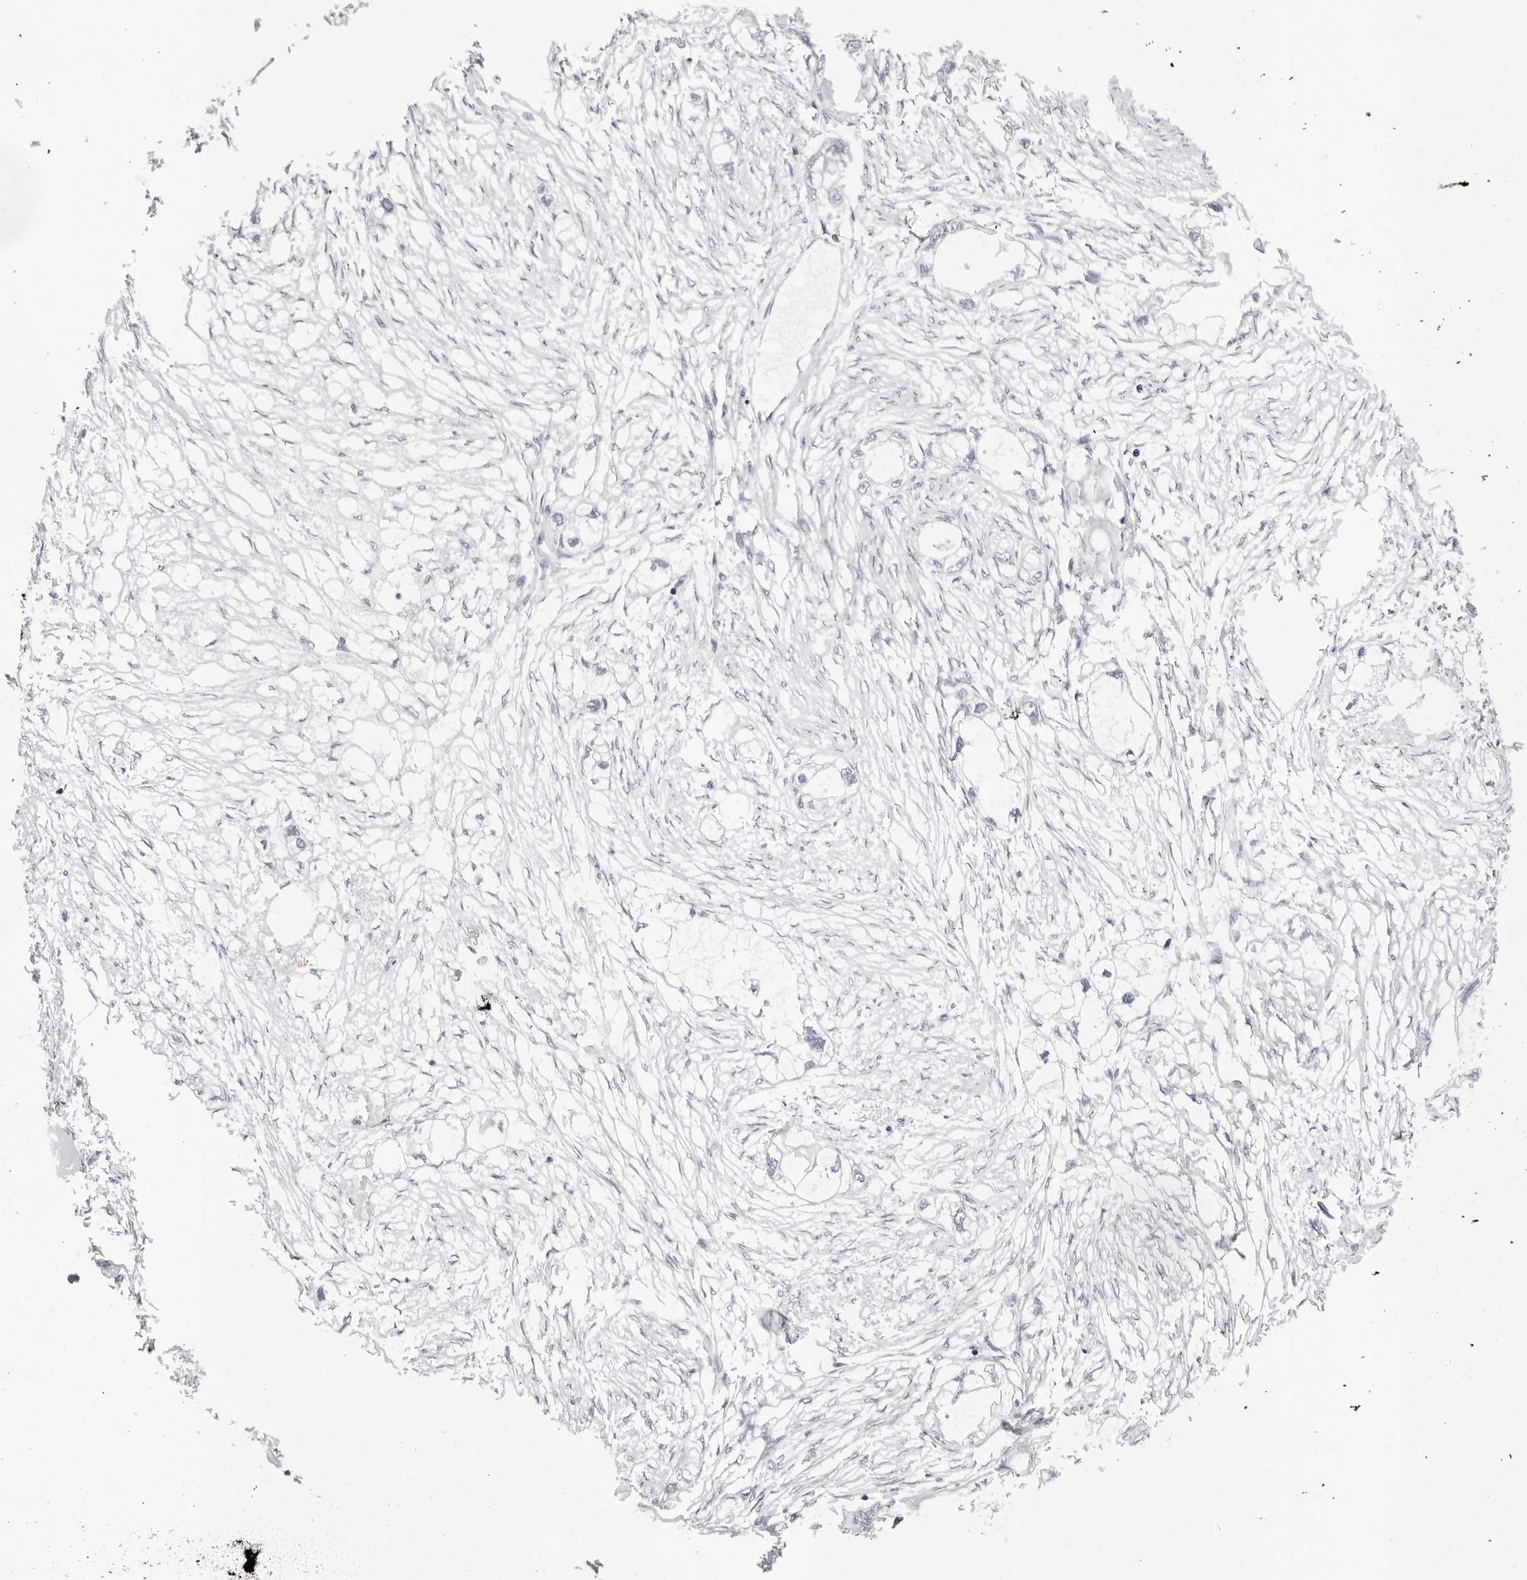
{"staining": {"intensity": "negative", "quantity": "none", "location": "none"}, "tissue": "endometrial cancer", "cell_type": "Tumor cells", "image_type": "cancer", "snomed": [{"axis": "morphology", "description": "Adenocarcinoma, NOS"}, {"axis": "morphology", "description": "Adenocarcinoma, metastatic, NOS"}, {"axis": "topography", "description": "Adipose tissue"}, {"axis": "topography", "description": "Endometrium"}], "caption": "Tumor cells show no significant protein expression in metastatic adenocarcinoma (endometrial).", "gene": "IL17RA", "patient": {"sex": "female", "age": 67}}